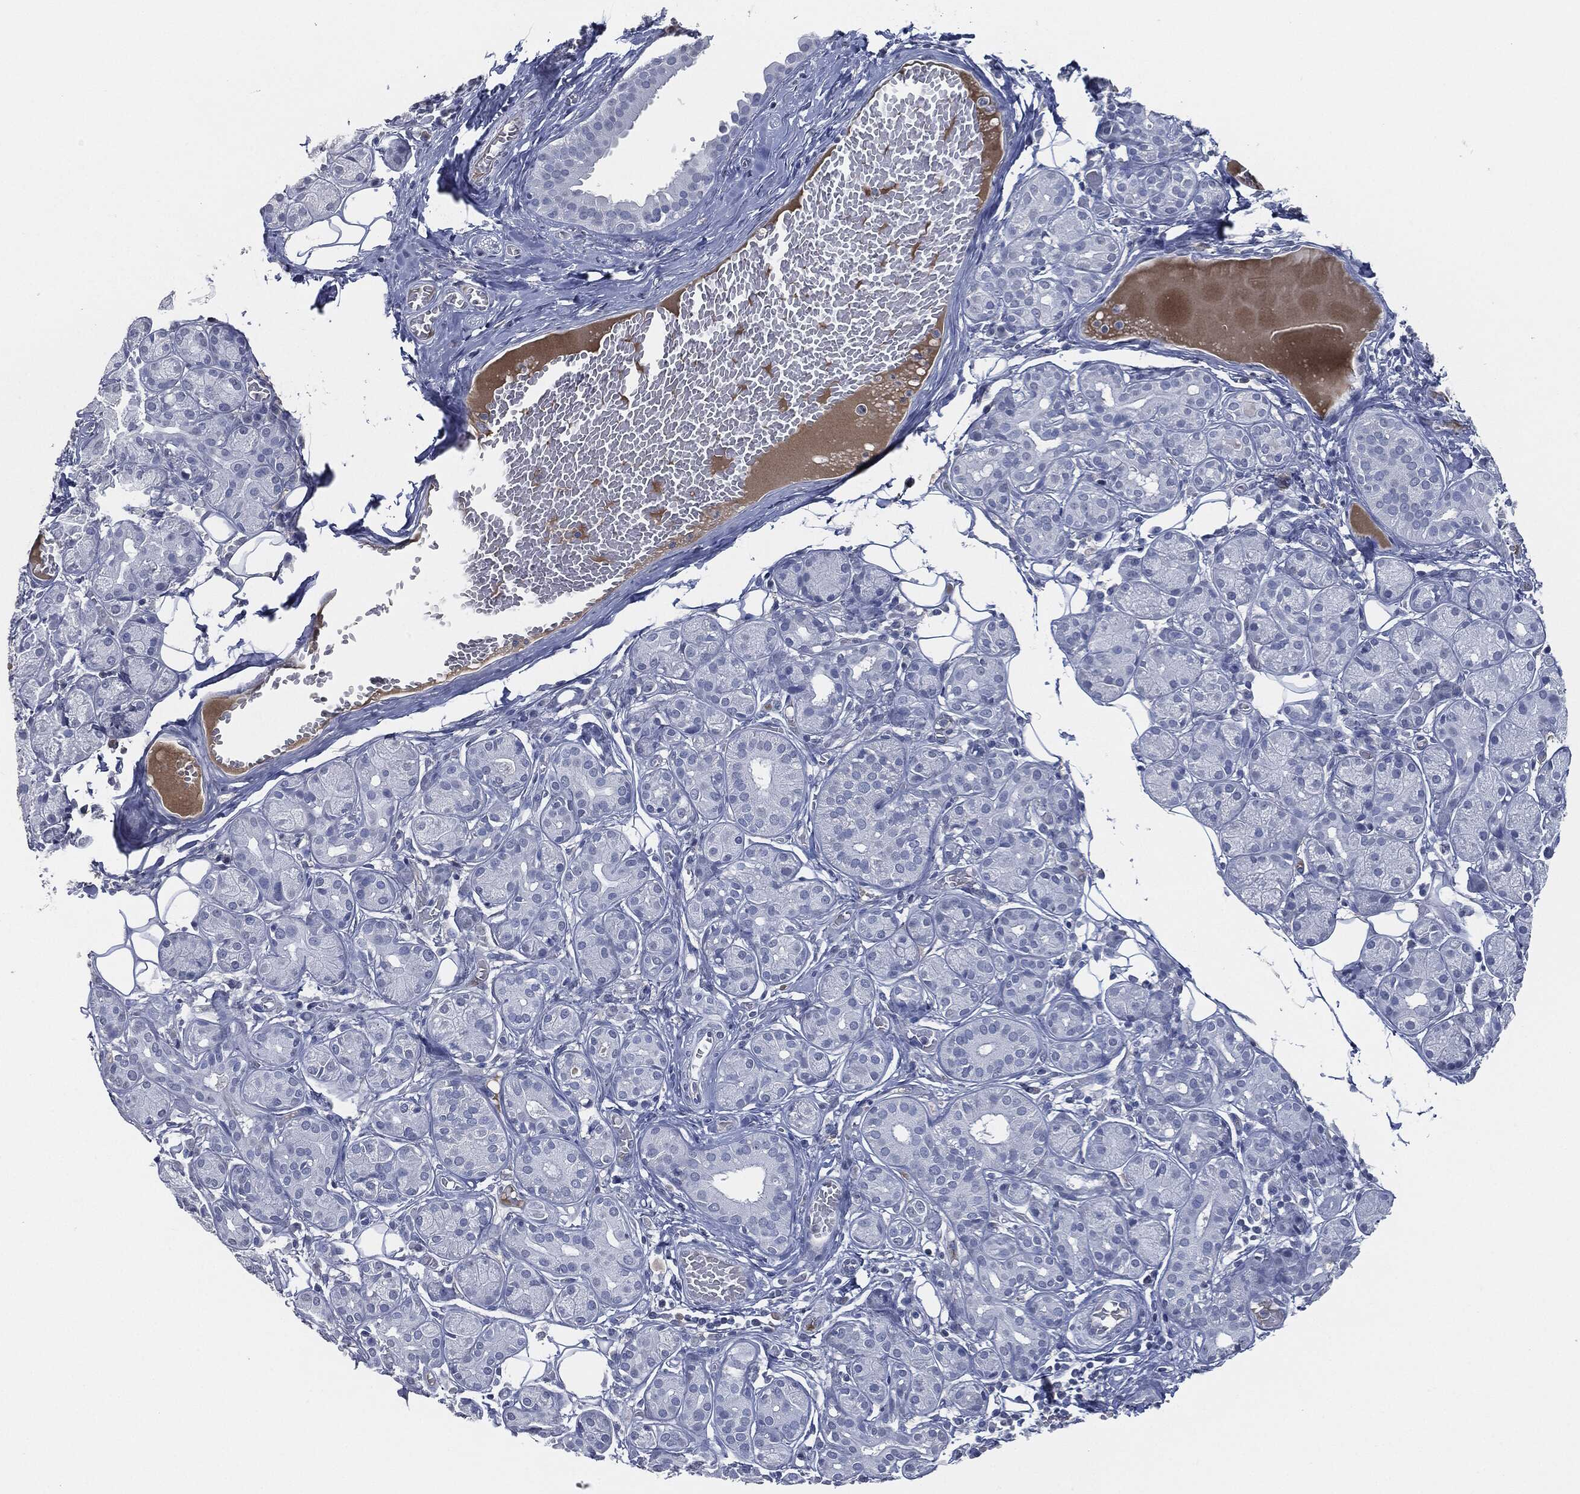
{"staining": {"intensity": "negative", "quantity": "none", "location": "none"}, "tissue": "salivary gland", "cell_type": "Glandular cells", "image_type": "normal", "snomed": [{"axis": "morphology", "description": "Normal tissue, NOS"}, {"axis": "topography", "description": "Salivary gland"}], "caption": "DAB immunohistochemical staining of normal salivary gland exhibits no significant expression in glandular cells. Nuclei are stained in blue.", "gene": "SIGLEC7", "patient": {"sex": "male", "age": 71}}